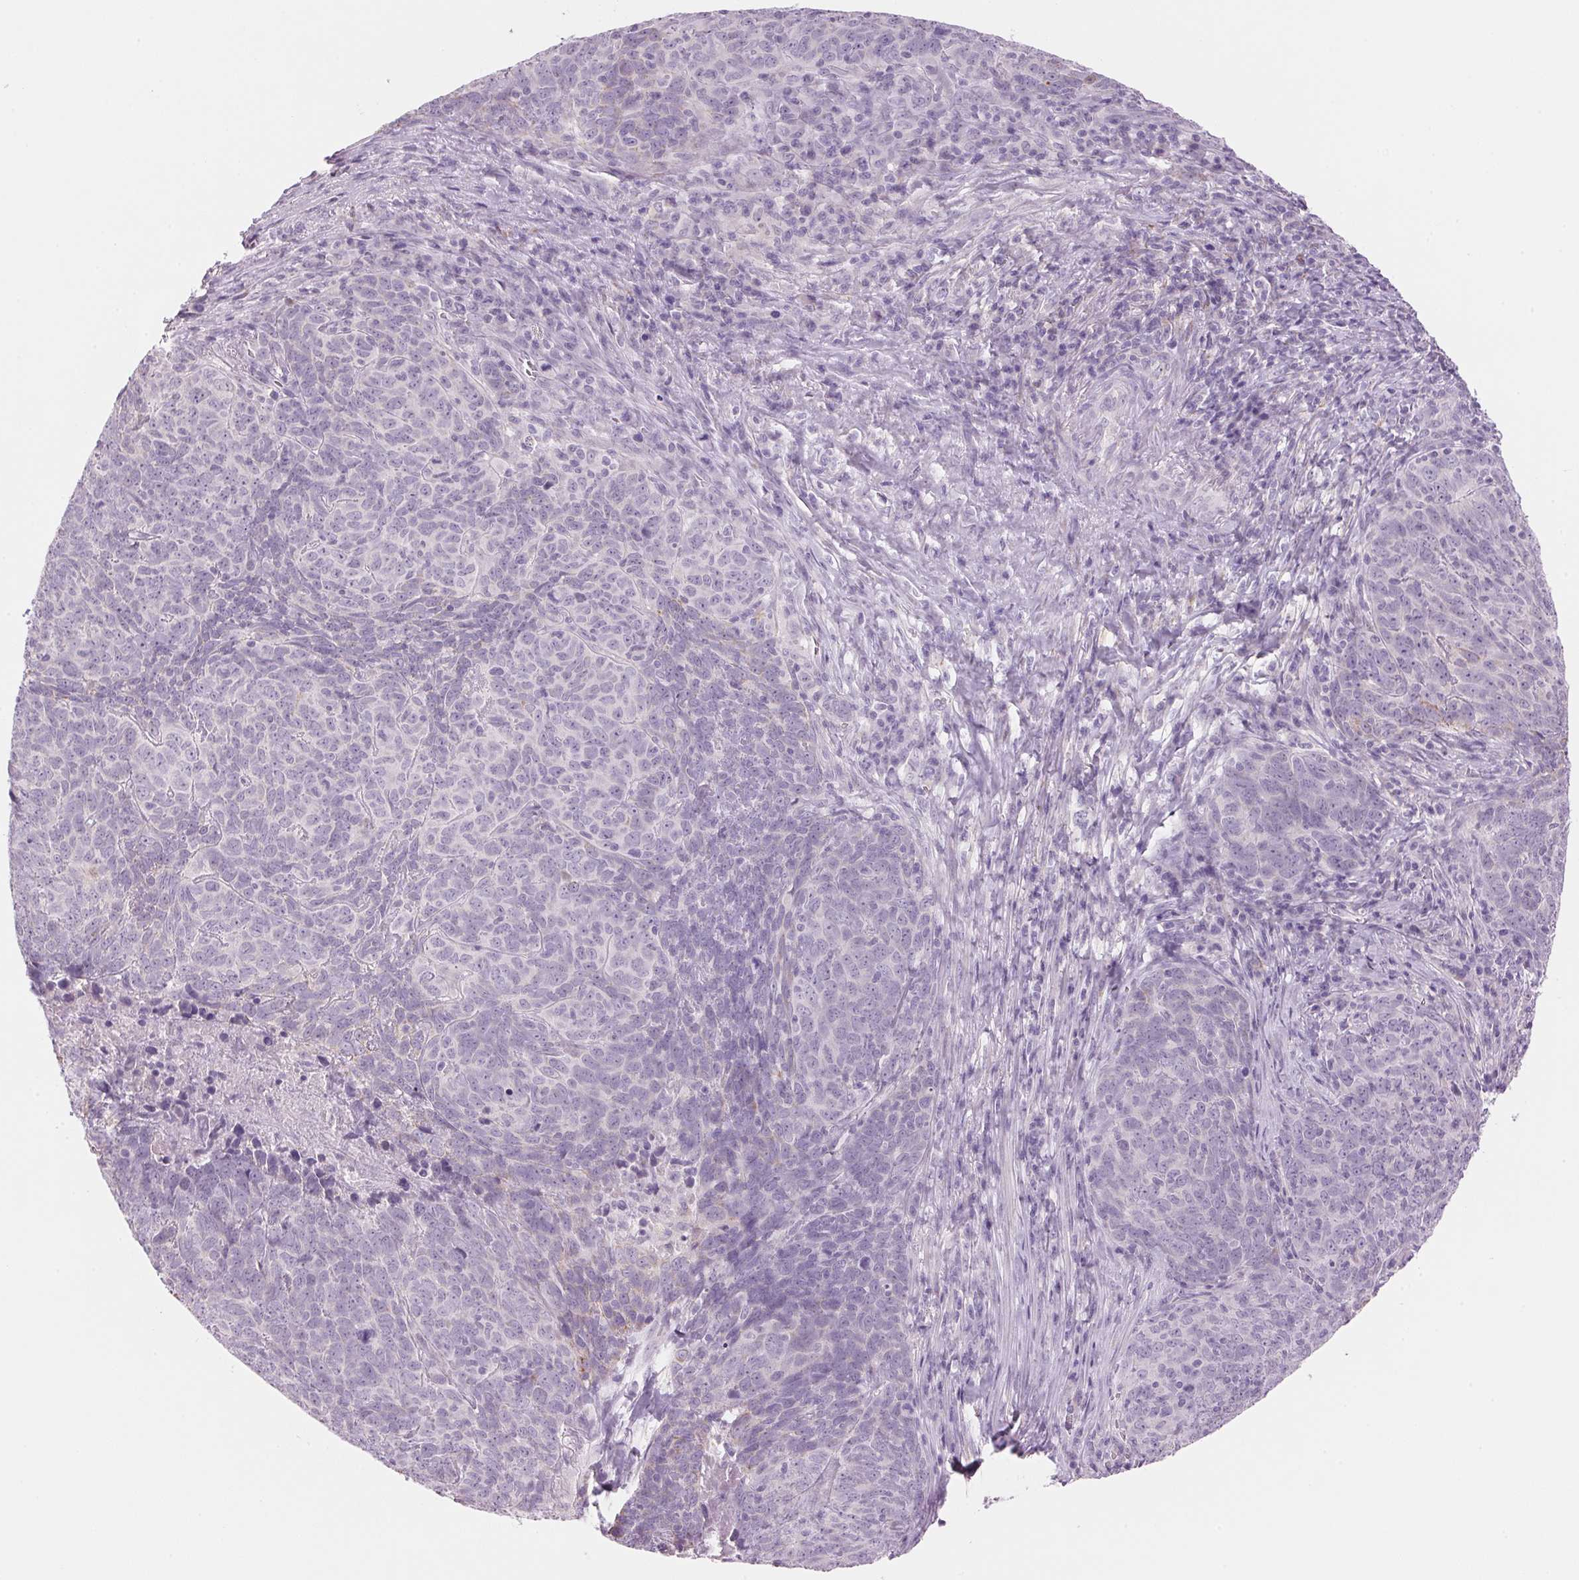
{"staining": {"intensity": "negative", "quantity": "none", "location": "none"}, "tissue": "skin cancer", "cell_type": "Tumor cells", "image_type": "cancer", "snomed": [{"axis": "morphology", "description": "Squamous cell carcinoma, NOS"}, {"axis": "topography", "description": "Skin"}, {"axis": "topography", "description": "Anal"}], "caption": "Immunohistochemistry image of neoplastic tissue: skin cancer (squamous cell carcinoma) stained with DAB (3,3'-diaminobenzidine) displays no significant protein expression in tumor cells.", "gene": "CYP11B1", "patient": {"sex": "female", "age": 51}}